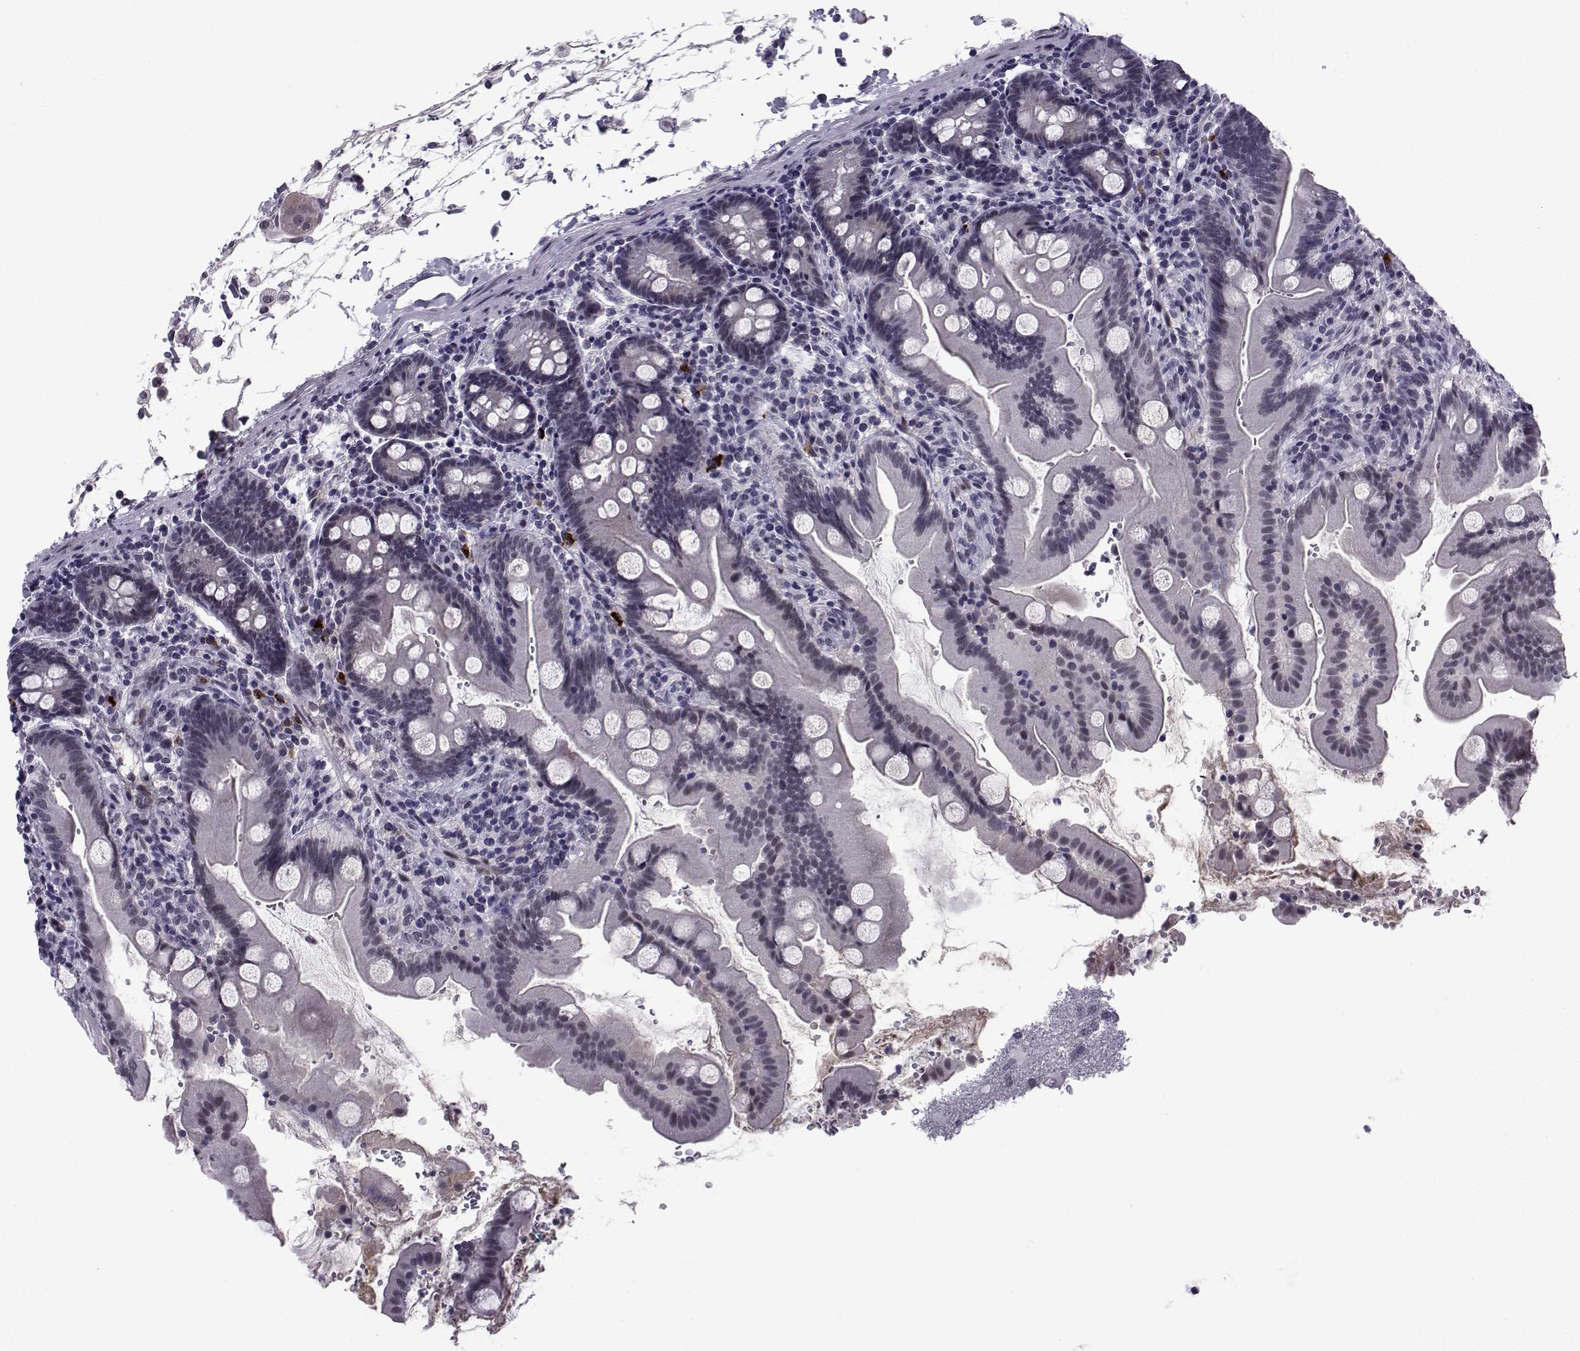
{"staining": {"intensity": "weak", "quantity": "<25%", "location": "nuclear"}, "tissue": "small intestine", "cell_type": "Glandular cells", "image_type": "normal", "snomed": [{"axis": "morphology", "description": "Normal tissue, NOS"}, {"axis": "topography", "description": "Small intestine"}], "caption": "Protein analysis of normal small intestine exhibits no significant expression in glandular cells.", "gene": "RBM24", "patient": {"sex": "female", "age": 44}}